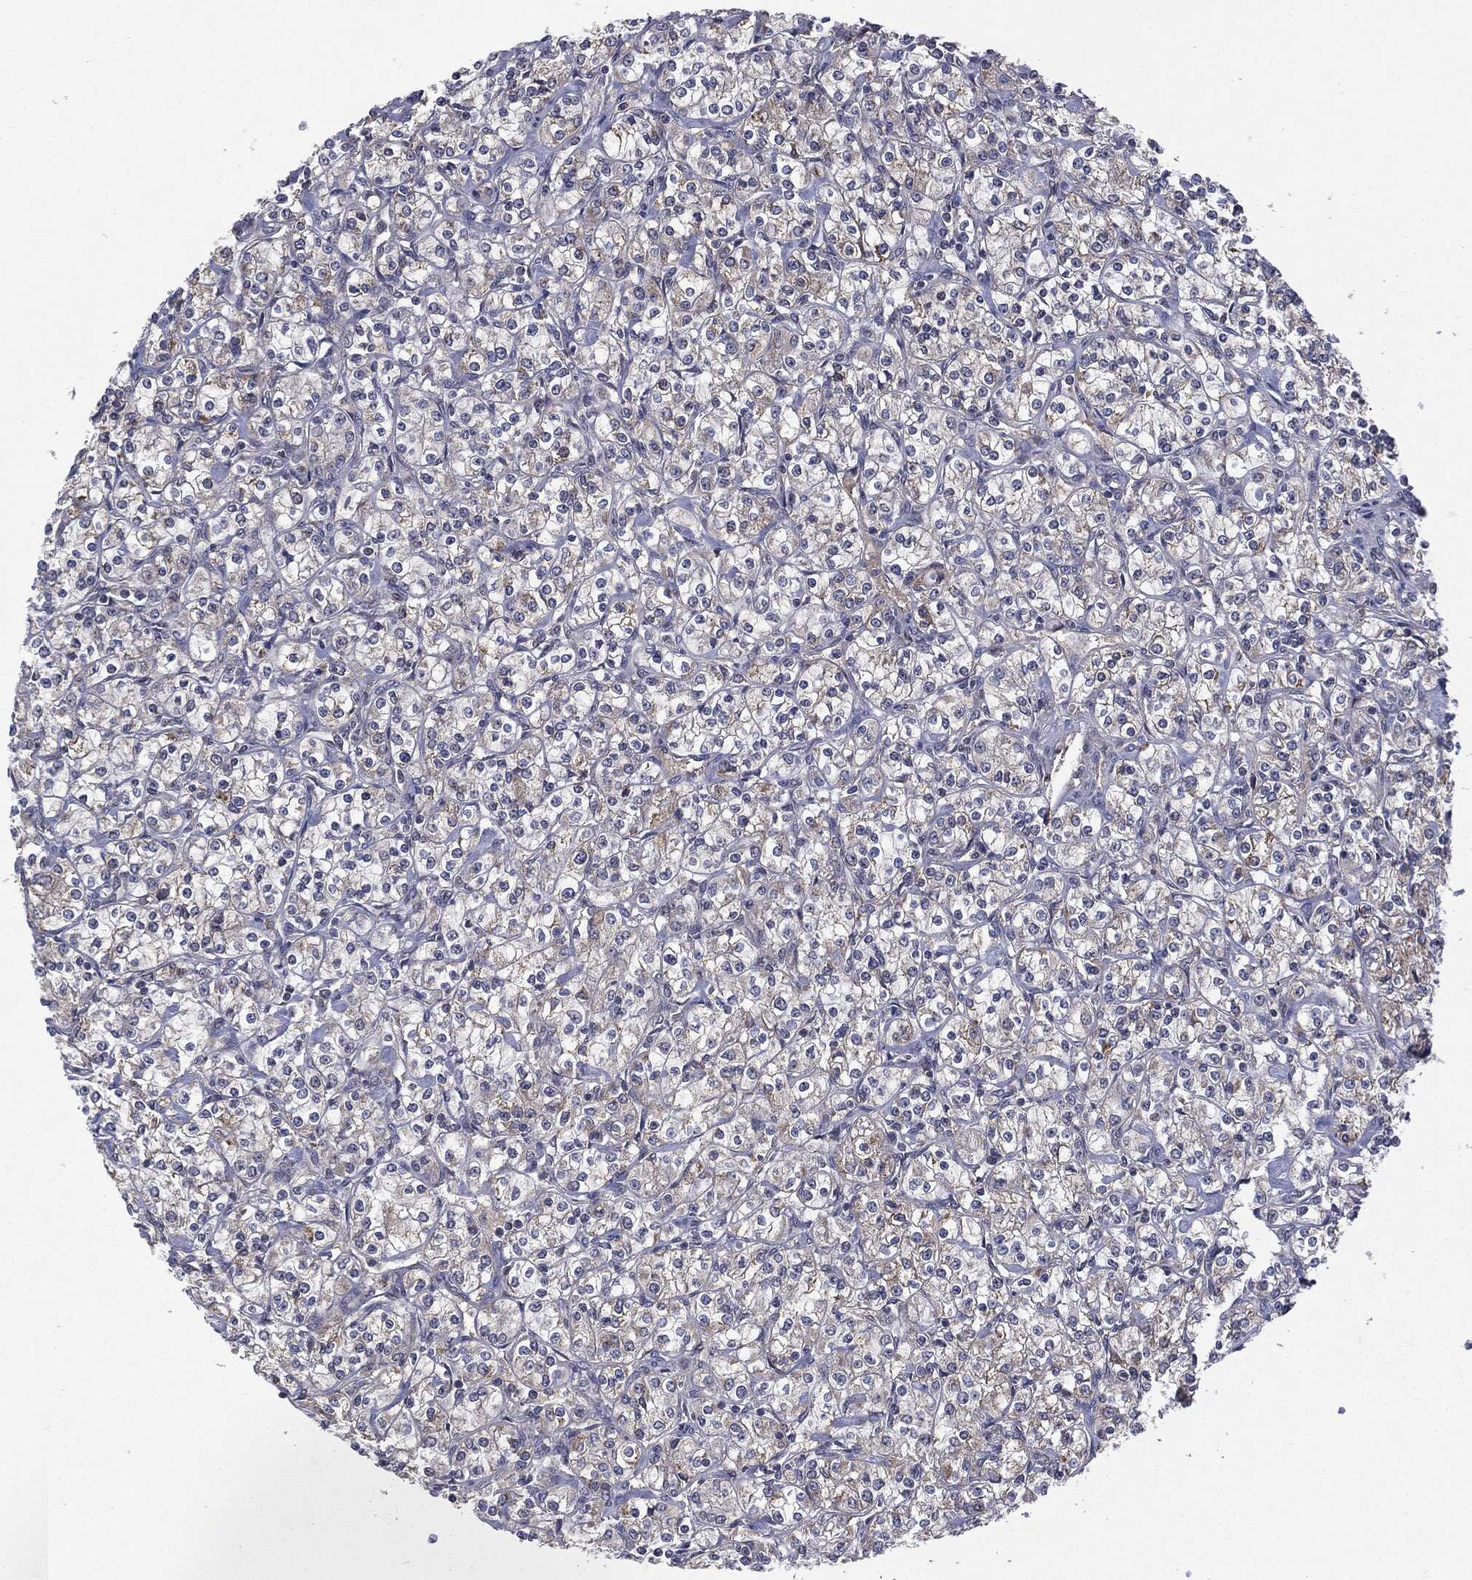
{"staining": {"intensity": "moderate", "quantity": "25%-75%", "location": "cytoplasmic/membranous"}, "tissue": "renal cancer", "cell_type": "Tumor cells", "image_type": "cancer", "snomed": [{"axis": "morphology", "description": "Adenocarcinoma, NOS"}, {"axis": "topography", "description": "Kidney"}], "caption": "Adenocarcinoma (renal) stained for a protein (brown) demonstrates moderate cytoplasmic/membranous positive expression in approximately 25%-75% of tumor cells.", "gene": "PTPA", "patient": {"sex": "male", "age": 77}}